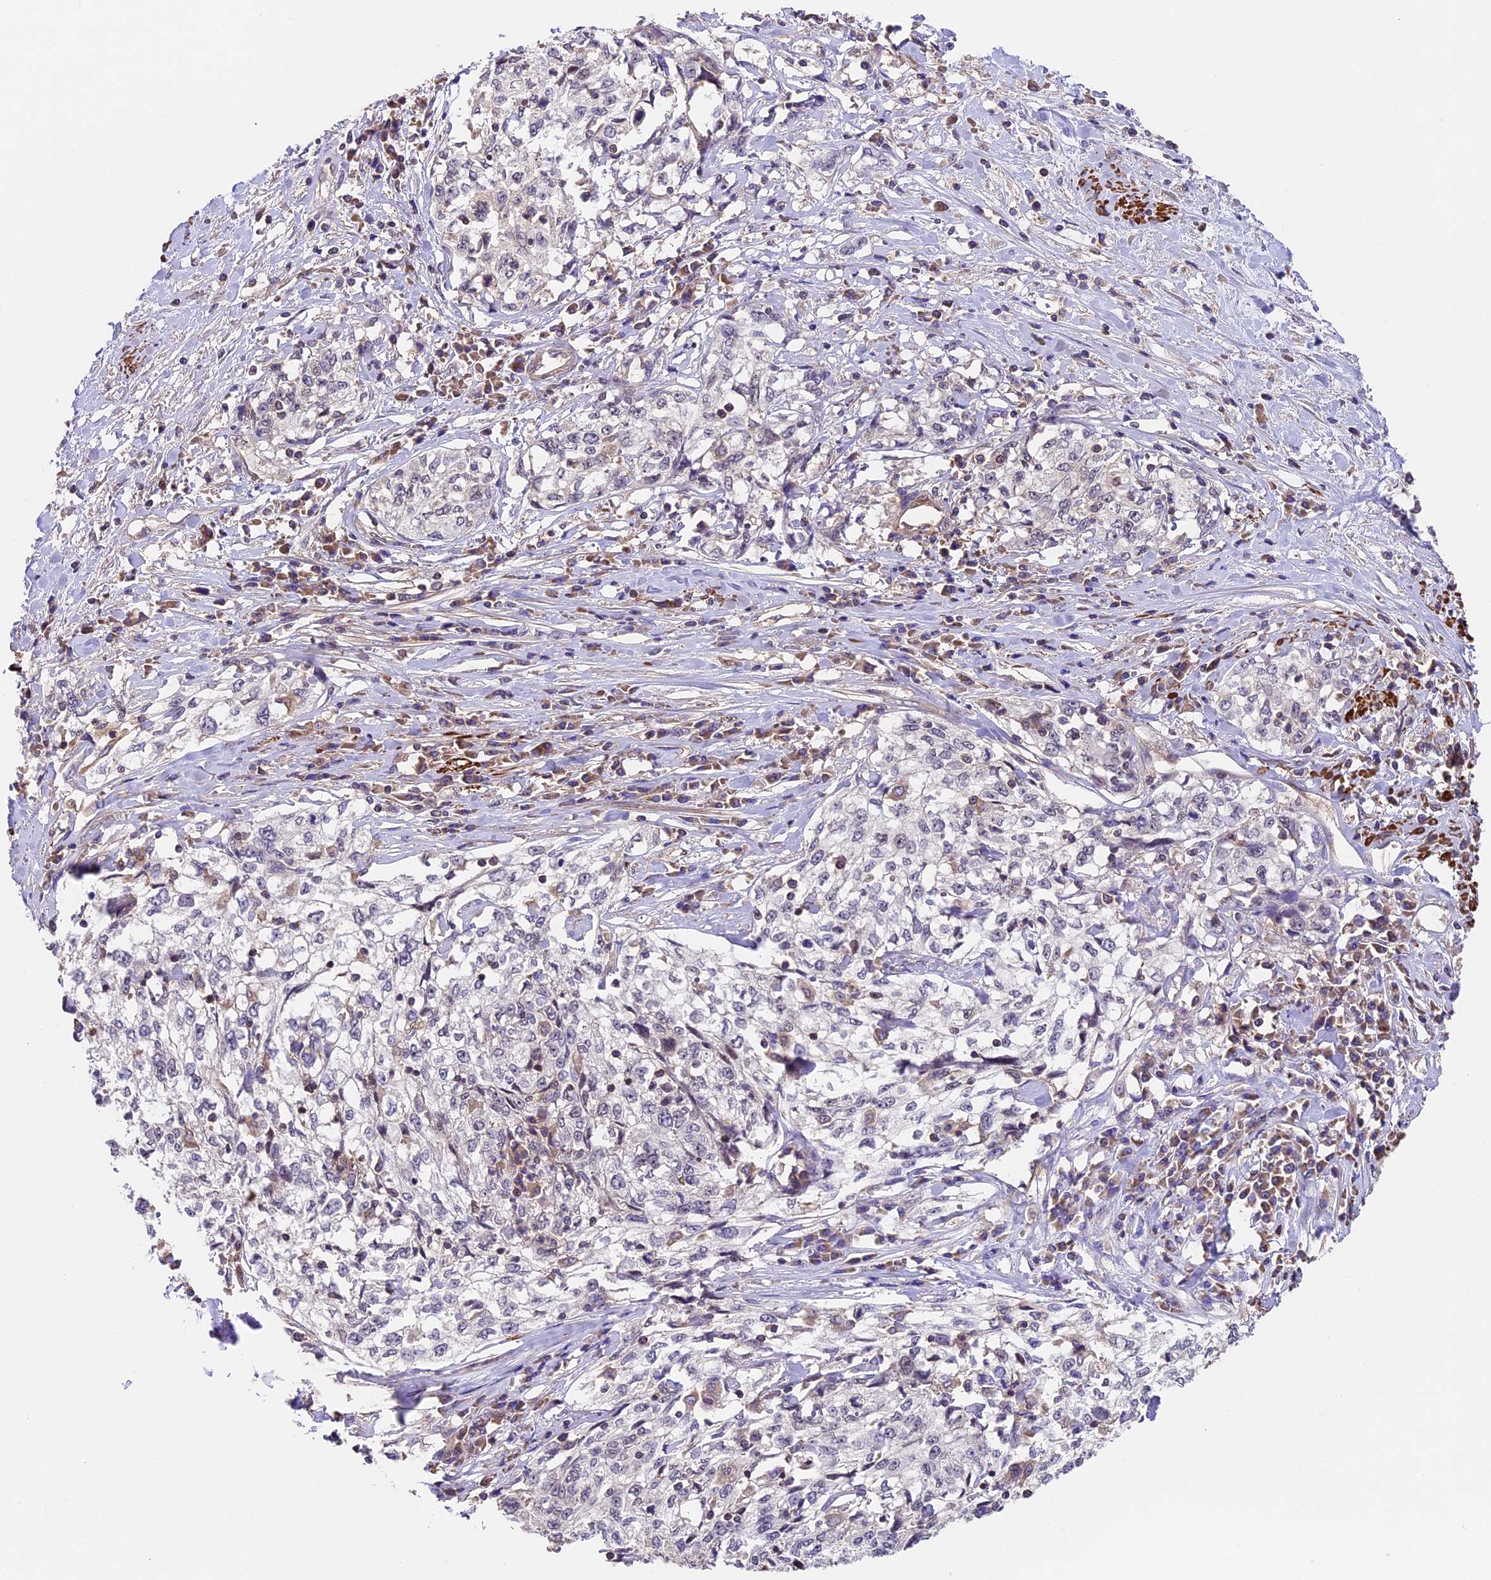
{"staining": {"intensity": "negative", "quantity": "none", "location": "none"}, "tissue": "cervical cancer", "cell_type": "Tumor cells", "image_type": "cancer", "snomed": [{"axis": "morphology", "description": "Squamous cell carcinoma, NOS"}, {"axis": "topography", "description": "Cervix"}], "caption": "IHC of cervical cancer demonstrates no staining in tumor cells.", "gene": "TBC1D1", "patient": {"sex": "female", "age": 57}}